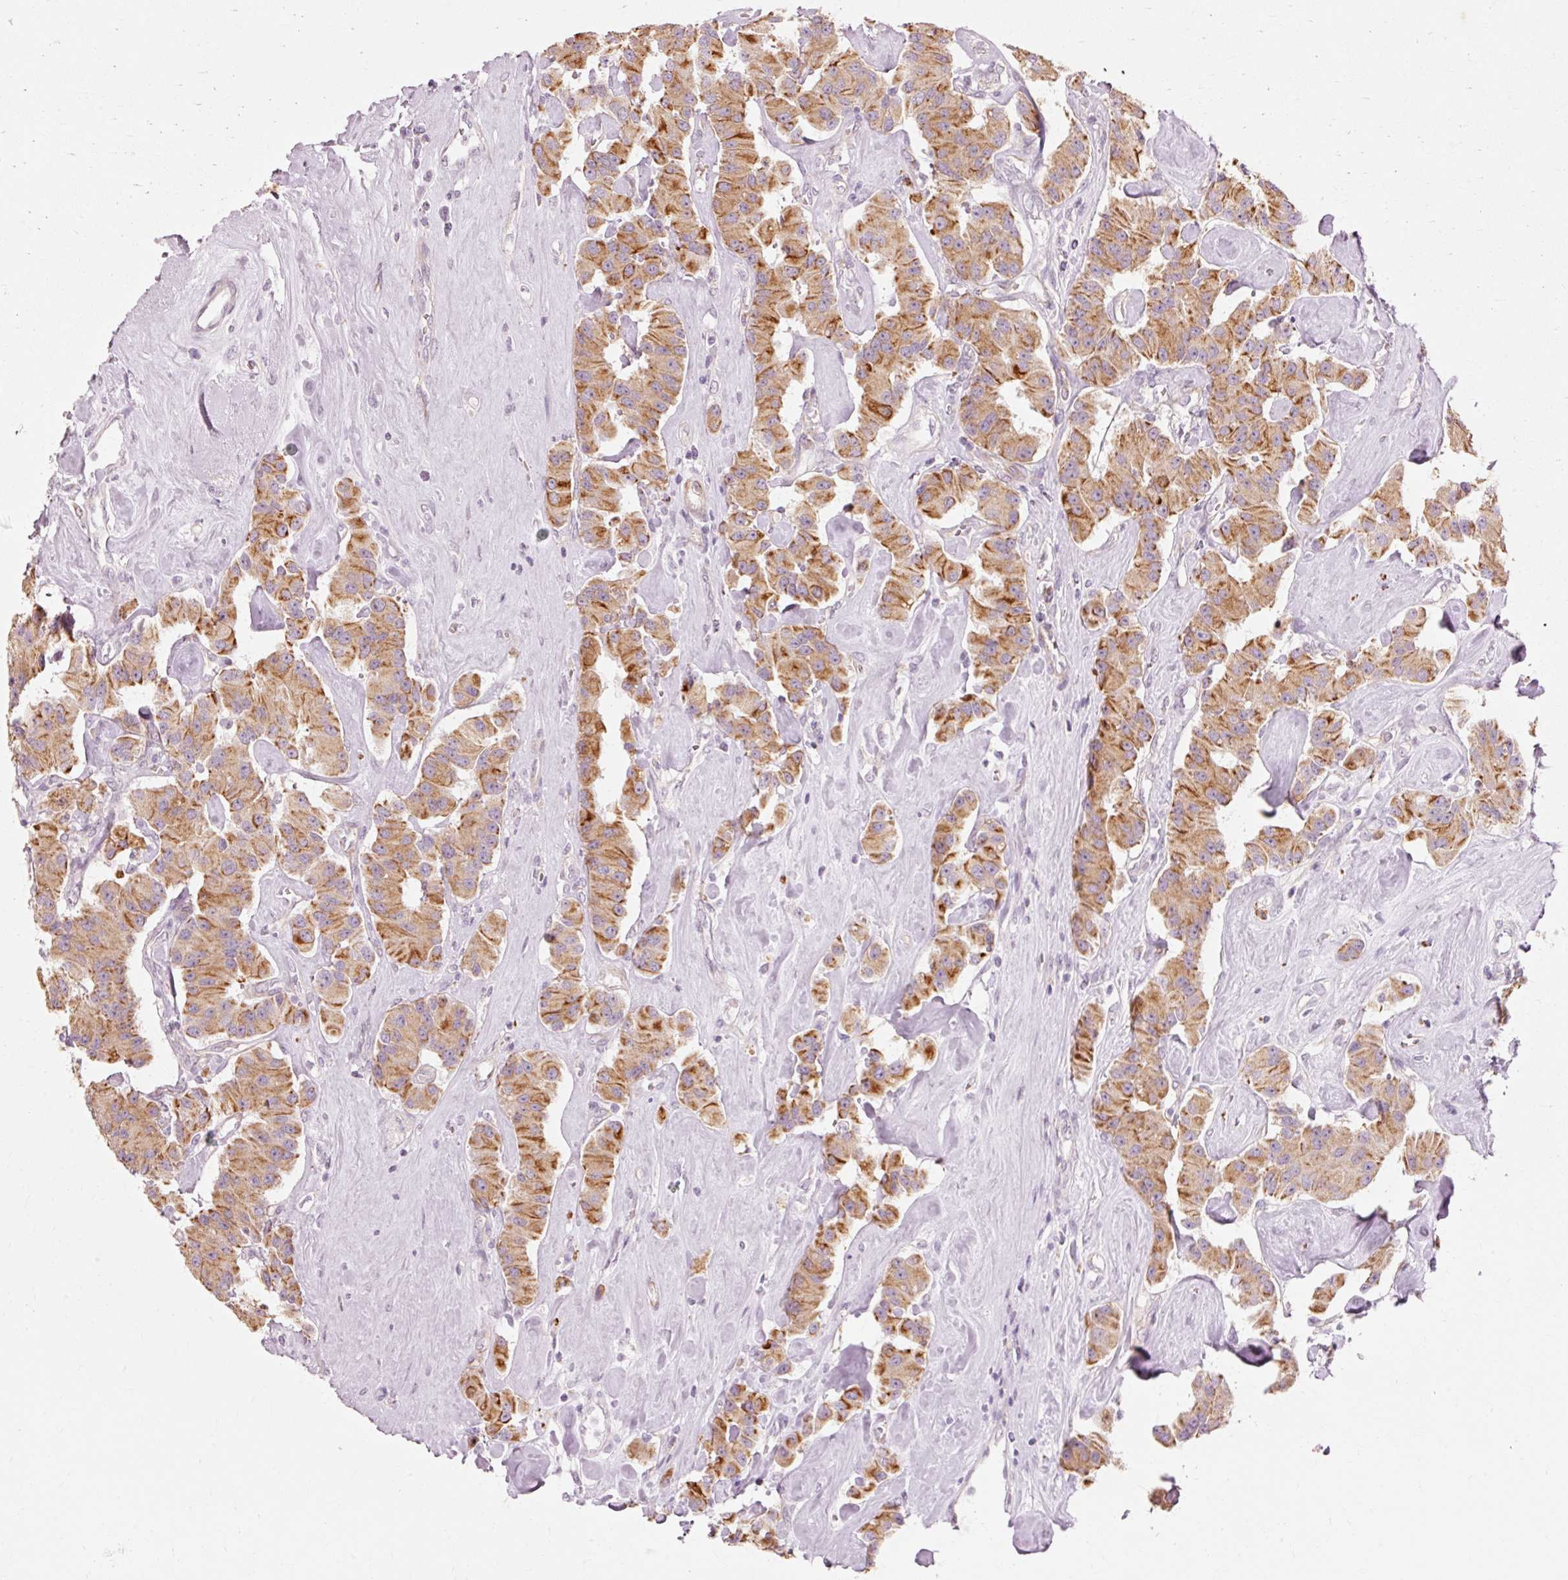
{"staining": {"intensity": "moderate", "quantity": ">75%", "location": "cytoplasmic/membranous"}, "tissue": "carcinoid", "cell_type": "Tumor cells", "image_type": "cancer", "snomed": [{"axis": "morphology", "description": "Carcinoid, malignant, NOS"}, {"axis": "topography", "description": "Pancreas"}], "caption": "Immunohistochemical staining of carcinoid (malignant) reveals moderate cytoplasmic/membranous protein expression in approximately >75% of tumor cells.", "gene": "TRIM73", "patient": {"sex": "male", "age": 41}}